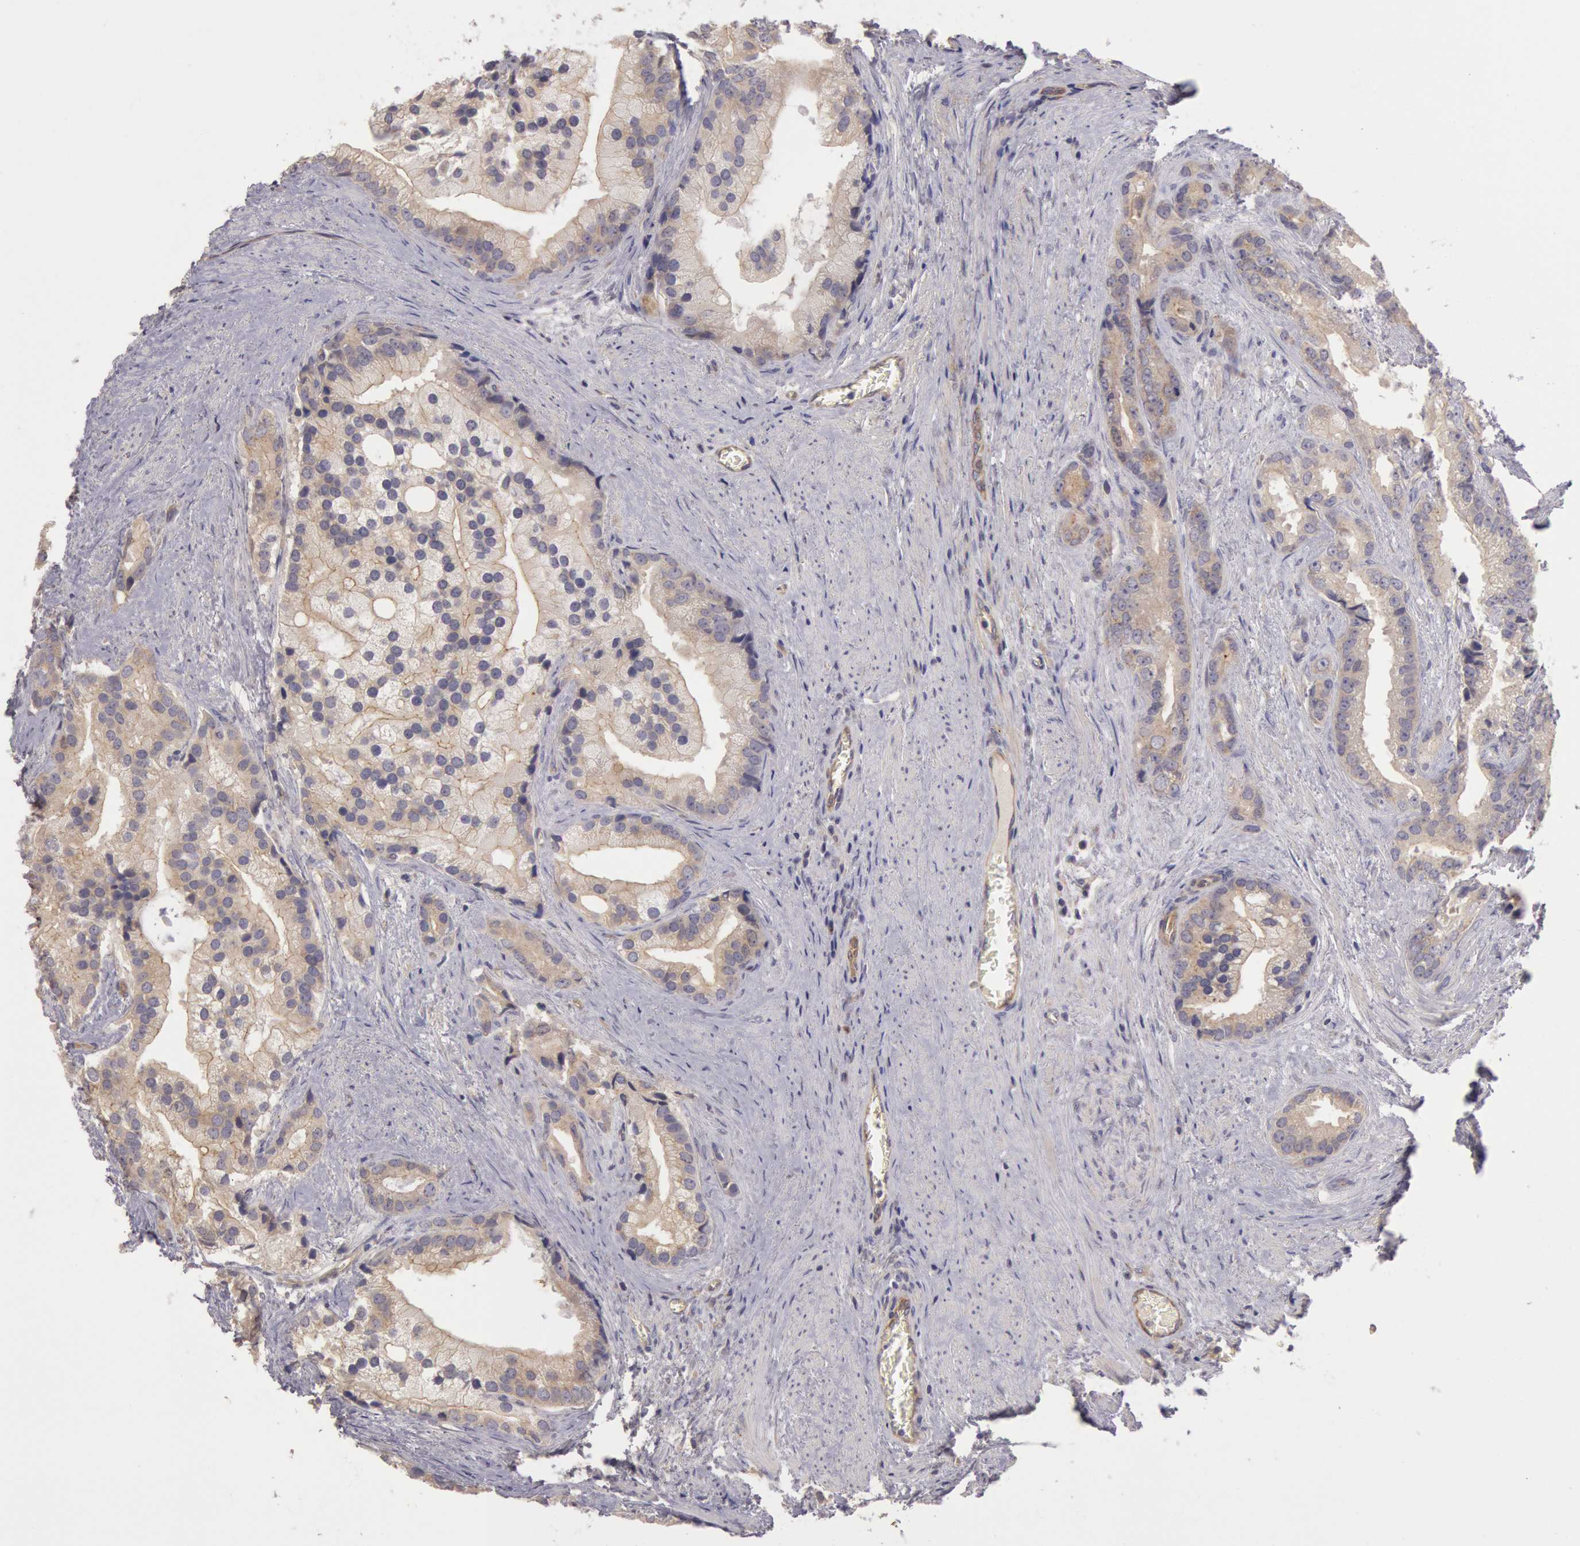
{"staining": {"intensity": "negative", "quantity": "none", "location": "none"}, "tissue": "prostate cancer", "cell_type": "Tumor cells", "image_type": "cancer", "snomed": [{"axis": "morphology", "description": "Adenocarcinoma, Low grade"}, {"axis": "topography", "description": "Prostate"}], "caption": "DAB (3,3'-diaminobenzidine) immunohistochemical staining of human prostate adenocarcinoma (low-grade) demonstrates no significant positivity in tumor cells.", "gene": "AMOTL1", "patient": {"sex": "male", "age": 71}}